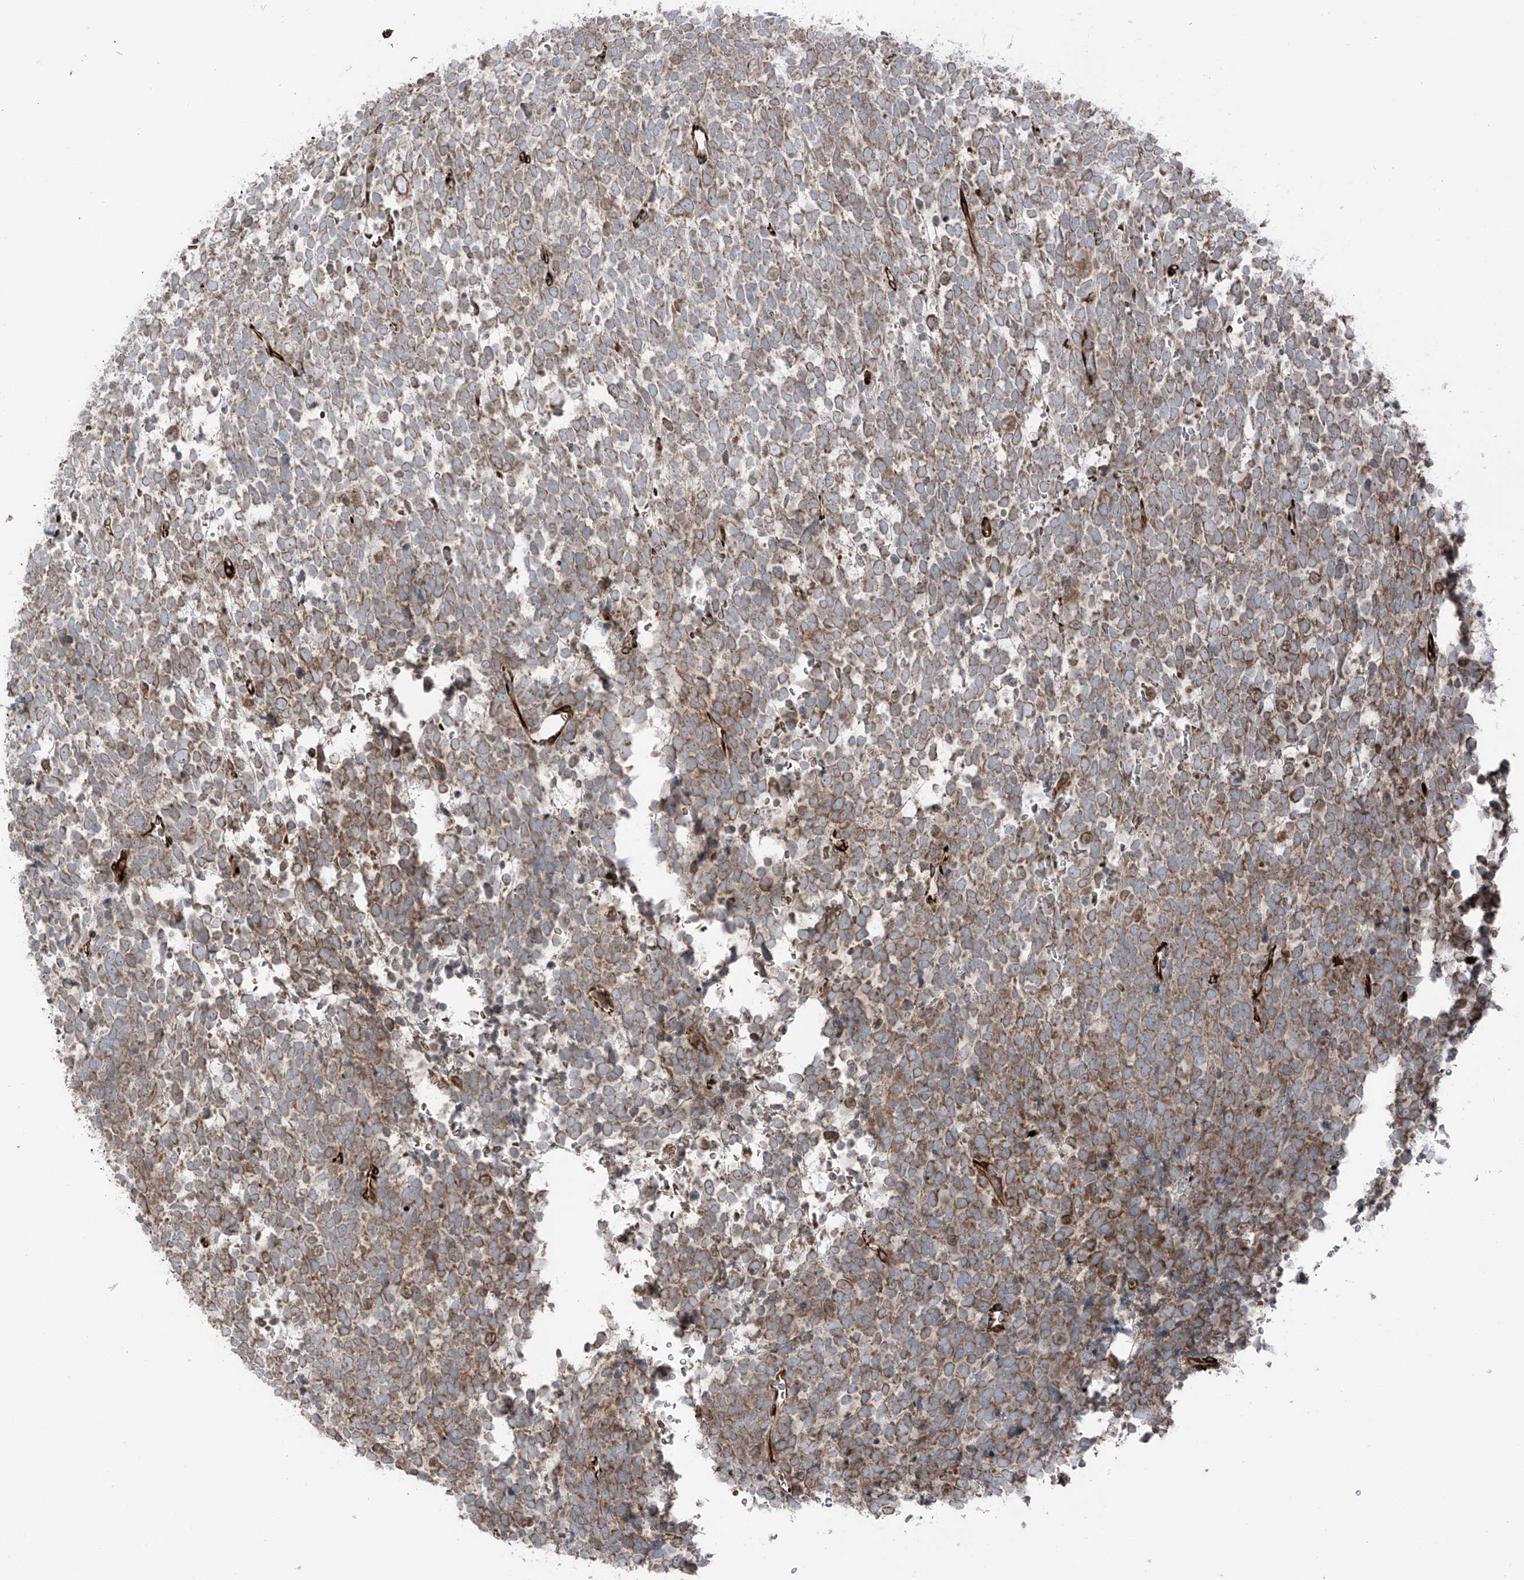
{"staining": {"intensity": "moderate", "quantity": ">75%", "location": "cytoplasmic/membranous"}, "tissue": "urothelial cancer", "cell_type": "Tumor cells", "image_type": "cancer", "snomed": [{"axis": "morphology", "description": "Urothelial carcinoma, High grade"}, {"axis": "topography", "description": "Urinary bladder"}], "caption": "Immunohistochemistry (IHC) (DAB (3,3'-diaminobenzidine)) staining of human urothelial cancer exhibits moderate cytoplasmic/membranous protein expression in approximately >75% of tumor cells.", "gene": "ERLEC1", "patient": {"sex": "female", "age": 82}}